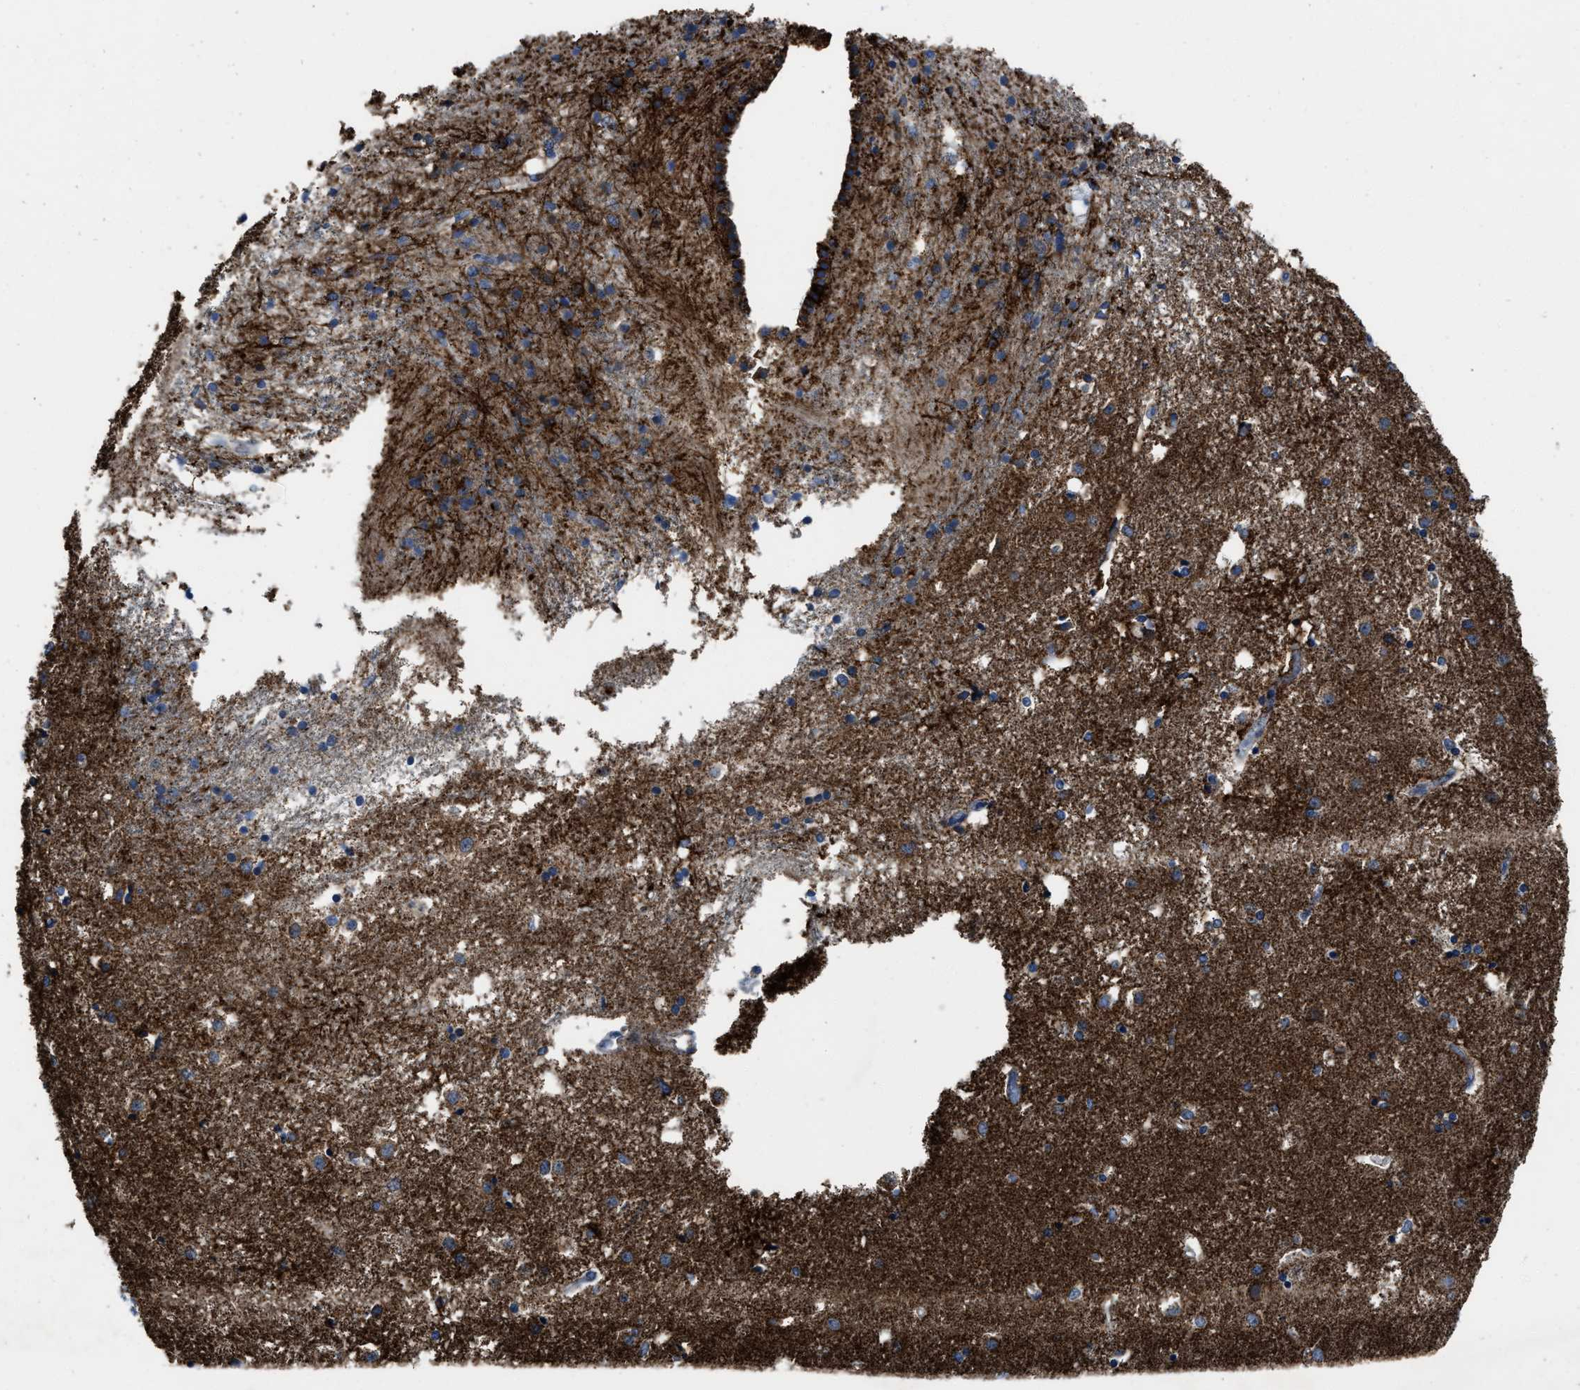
{"staining": {"intensity": "strong", "quantity": ">75%", "location": "cytoplasmic/membranous"}, "tissue": "caudate", "cell_type": "Glial cells", "image_type": "normal", "snomed": [{"axis": "morphology", "description": "Normal tissue, NOS"}, {"axis": "topography", "description": "Lateral ventricle wall"}], "caption": "Glial cells display strong cytoplasmic/membranous staining in about >75% of cells in unremarkable caudate. Nuclei are stained in blue.", "gene": "NSD3", "patient": {"sex": "male", "age": 45}}